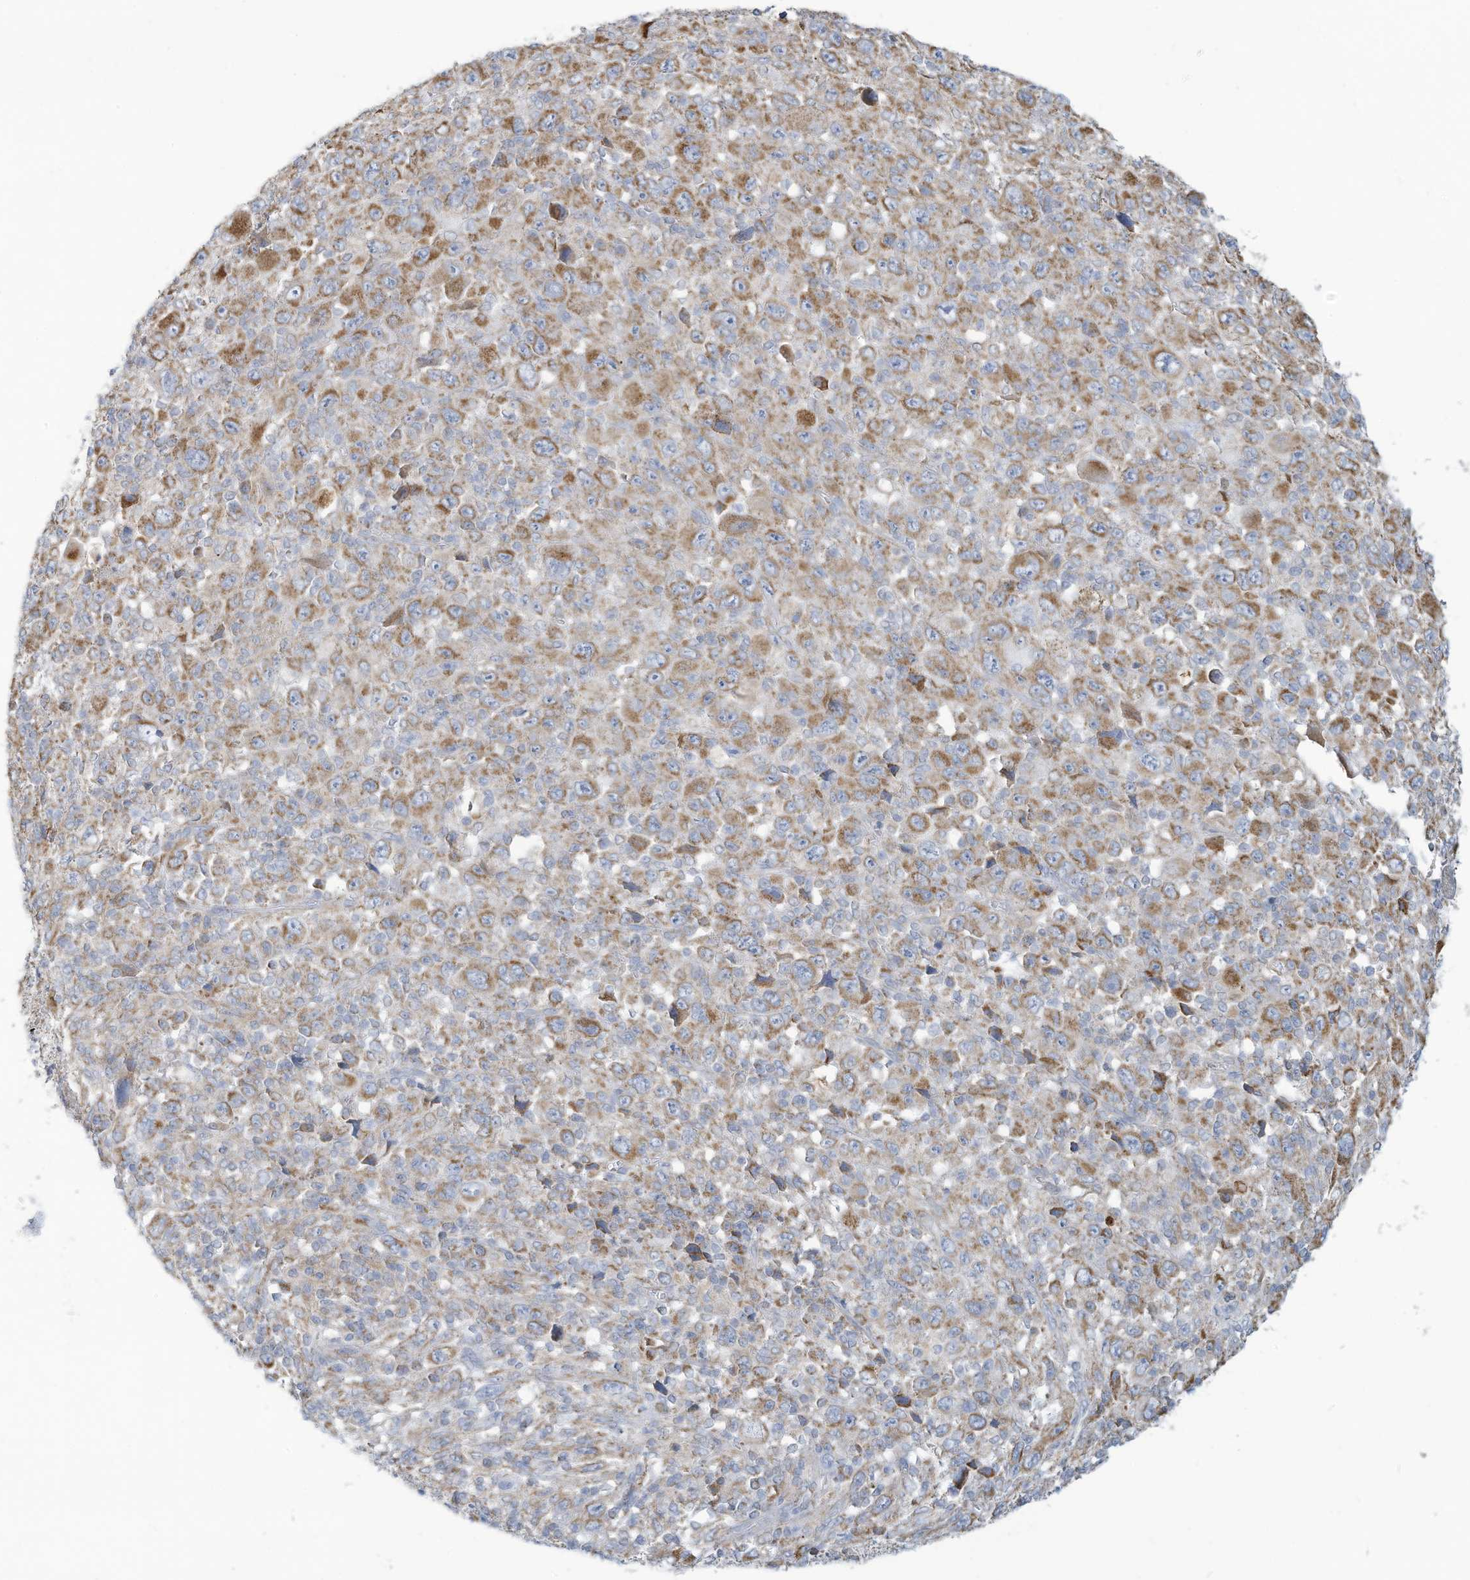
{"staining": {"intensity": "moderate", "quantity": "25%-75%", "location": "cytoplasmic/membranous"}, "tissue": "melanoma", "cell_type": "Tumor cells", "image_type": "cancer", "snomed": [{"axis": "morphology", "description": "Malignant melanoma, Metastatic site"}, {"axis": "topography", "description": "Skin"}], "caption": "Immunohistochemistry staining of melanoma, which displays medium levels of moderate cytoplasmic/membranous expression in about 25%-75% of tumor cells indicating moderate cytoplasmic/membranous protein positivity. The staining was performed using DAB (3,3'-diaminobenzidine) (brown) for protein detection and nuclei were counterstained in hematoxylin (blue).", "gene": "NLN", "patient": {"sex": "female", "age": 56}}